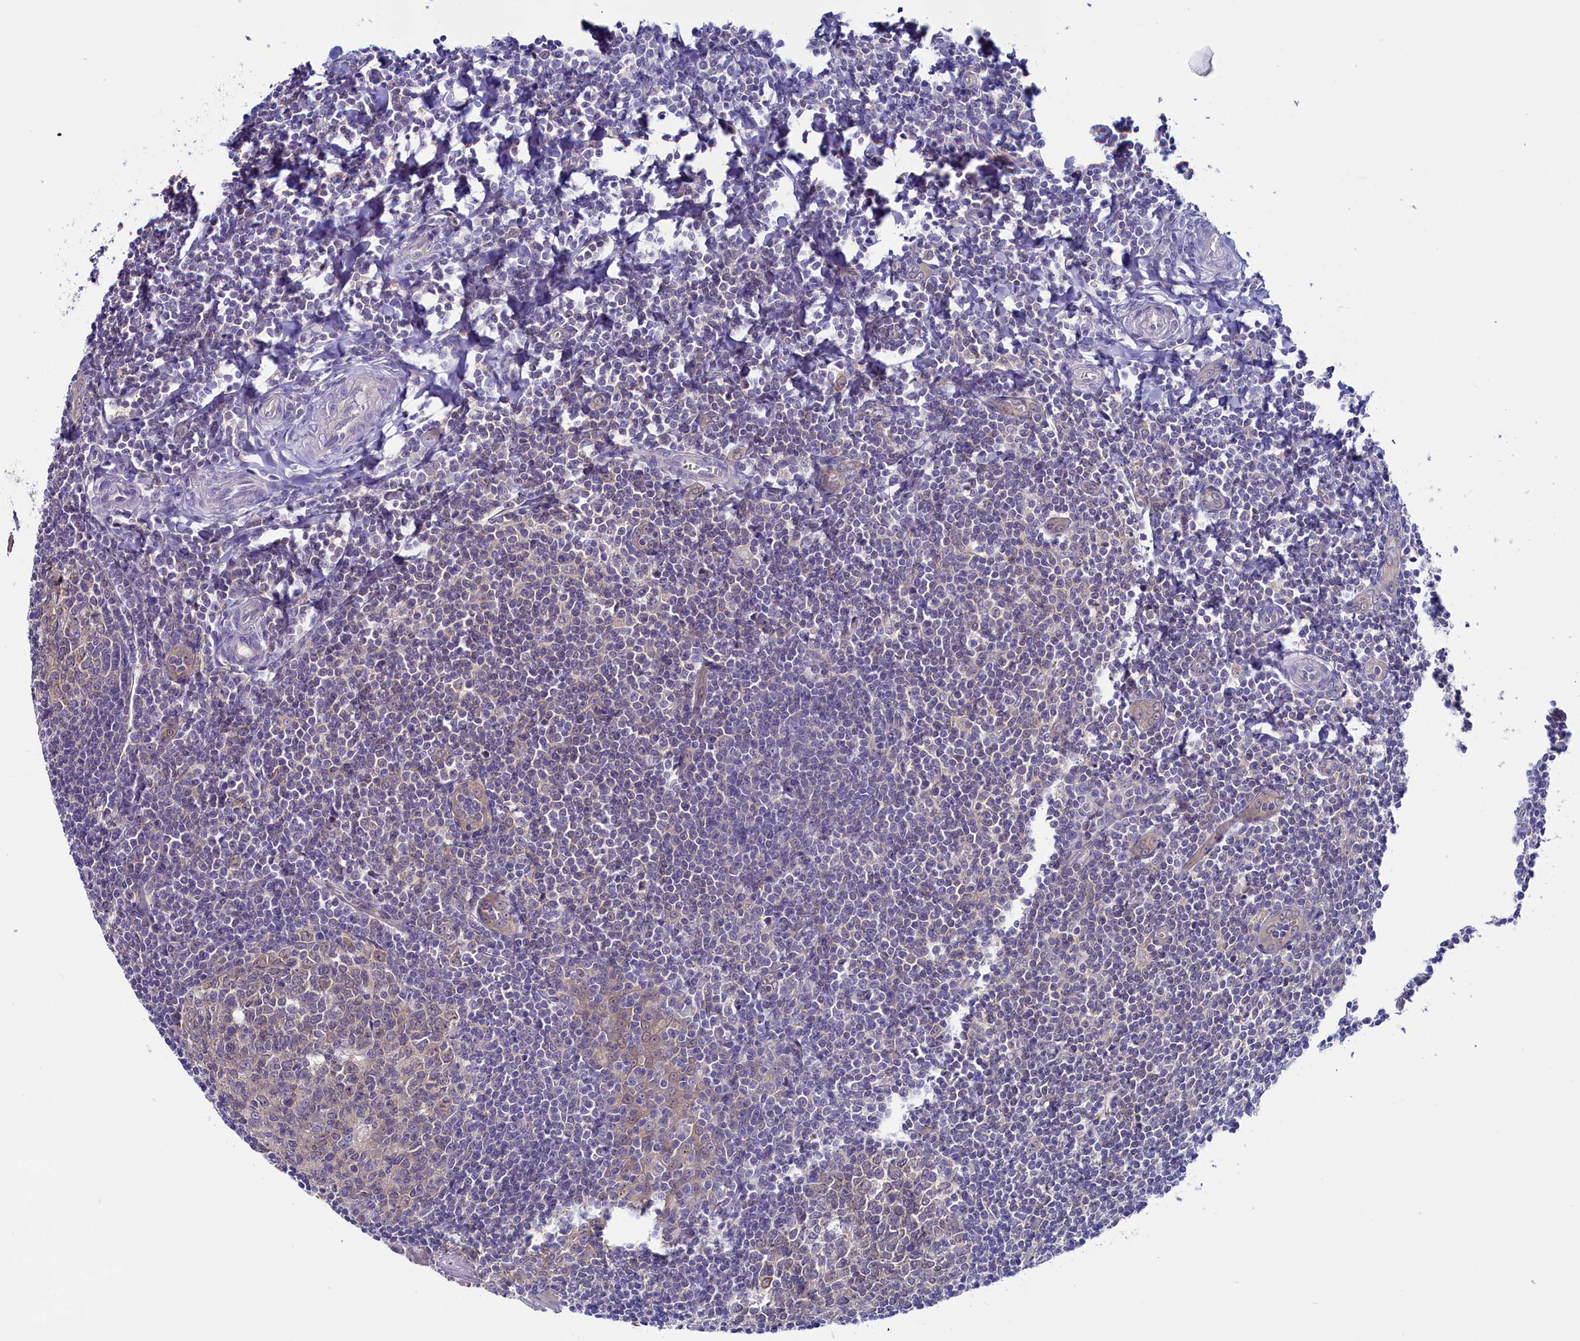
{"staining": {"intensity": "negative", "quantity": "none", "location": "none"}, "tissue": "tonsil", "cell_type": "Germinal center cells", "image_type": "normal", "snomed": [{"axis": "morphology", "description": "Normal tissue, NOS"}, {"axis": "topography", "description": "Tonsil"}], "caption": "Immunohistochemistry image of unremarkable human tonsil stained for a protein (brown), which displays no expression in germinal center cells.", "gene": "CIAPIN1", "patient": {"sex": "male", "age": 27}}